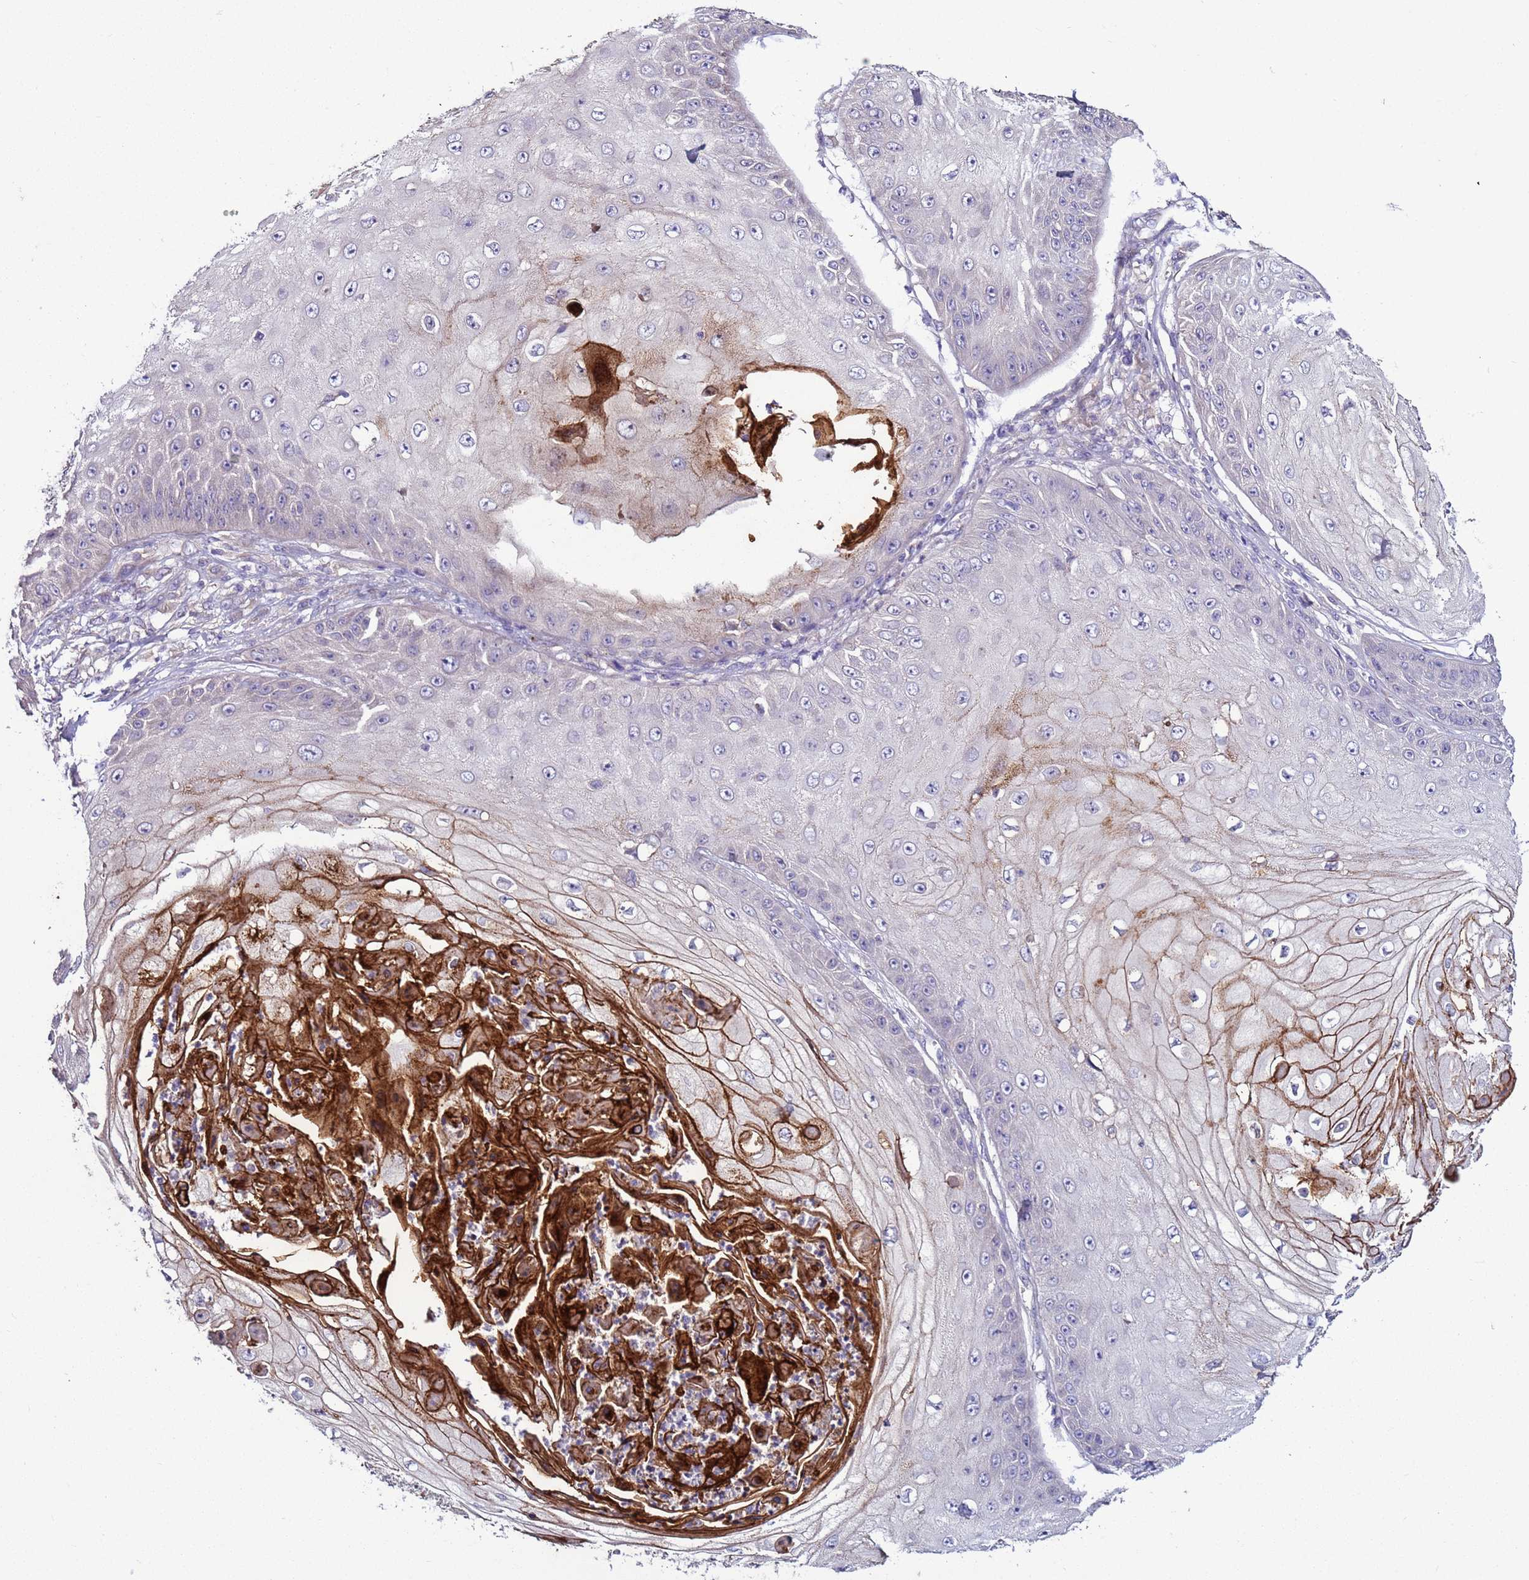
{"staining": {"intensity": "moderate", "quantity": "<25%", "location": "cytoplasmic/membranous"}, "tissue": "skin cancer", "cell_type": "Tumor cells", "image_type": "cancer", "snomed": [{"axis": "morphology", "description": "Squamous cell carcinoma, NOS"}, {"axis": "topography", "description": "Skin"}], "caption": "The immunohistochemical stain highlights moderate cytoplasmic/membranous positivity in tumor cells of squamous cell carcinoma (skin) tissue.", "gene": "RABL2B", "patient": {"sex": "male", "age": 70}}